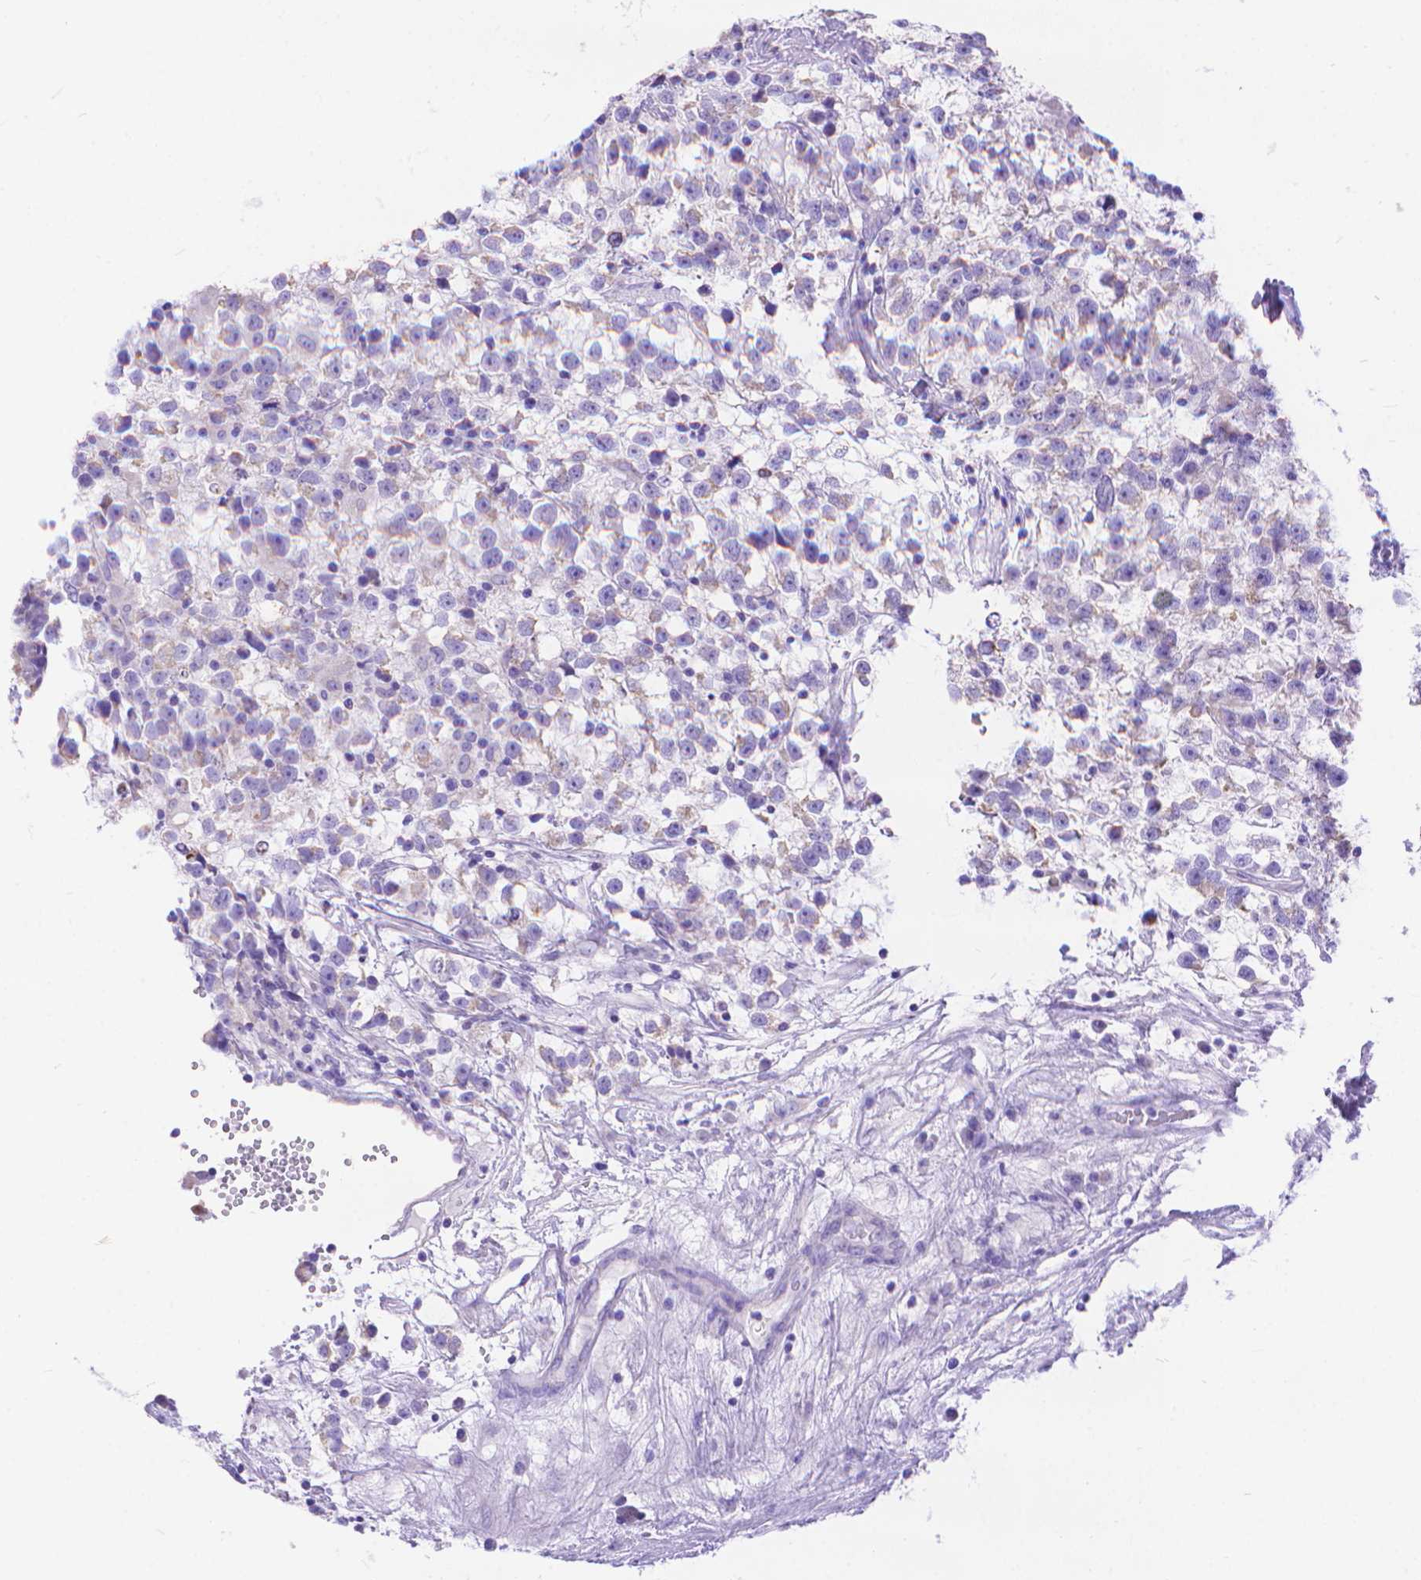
{"staining": {"intensity": "negative", "quantity": "none", "location": "none"}, "tissue": "testis cancer", "cell_type": "Tumor cells", "image_type": "cancer", "snomed": [{"axis": "morphology", "description": "Seminoma, NOS"}, {"axis": "topography", "description": "Testis"}], "caption": "DAB immunohistochemical staining of human testis seminoma displays no significant staining in tumor cells.", "gene": "DHRS2", "patient": {"sex": "male", "age": 31}}